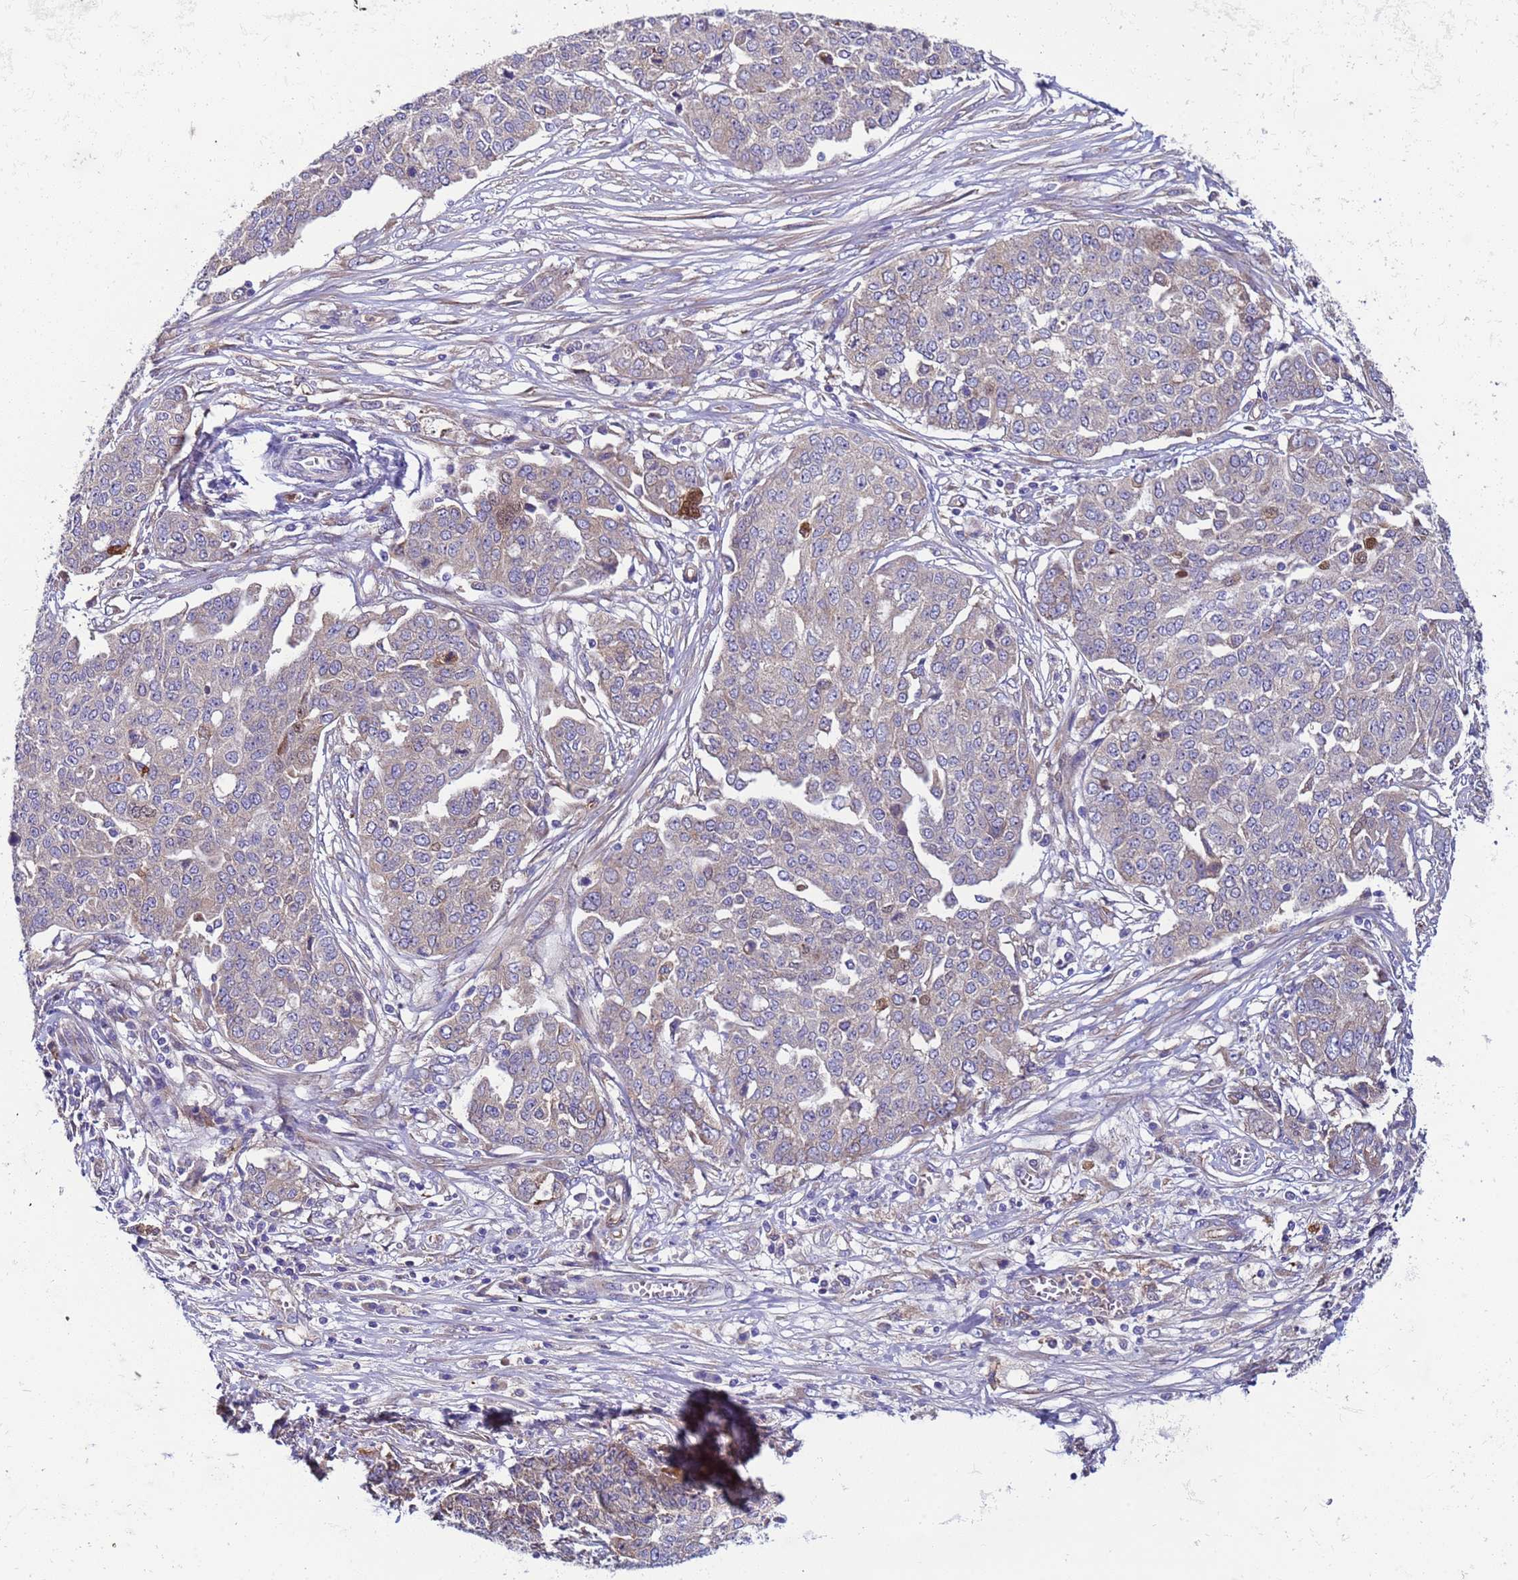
{"staining": {"intensity": "negative", "quantity": "none", "location": "none"}, "tissue": "ovarian cancer", "cell_type": "Tumor cells", "image_type": "cancer", "snomed": [{"axis": "morphology", "description": "Cystadenocarcinoma, serous, NOS"}, {"axis": "topography", "description": "Soft tissue"}, {"axis": "topography", "description": "Ovary"}], "caption": "There is no significant expression in tumor cells of ovarian serous cystadenocarcinoma.", "gene": "PAQR7", "patient": {"sex": "female", "age": 57}}